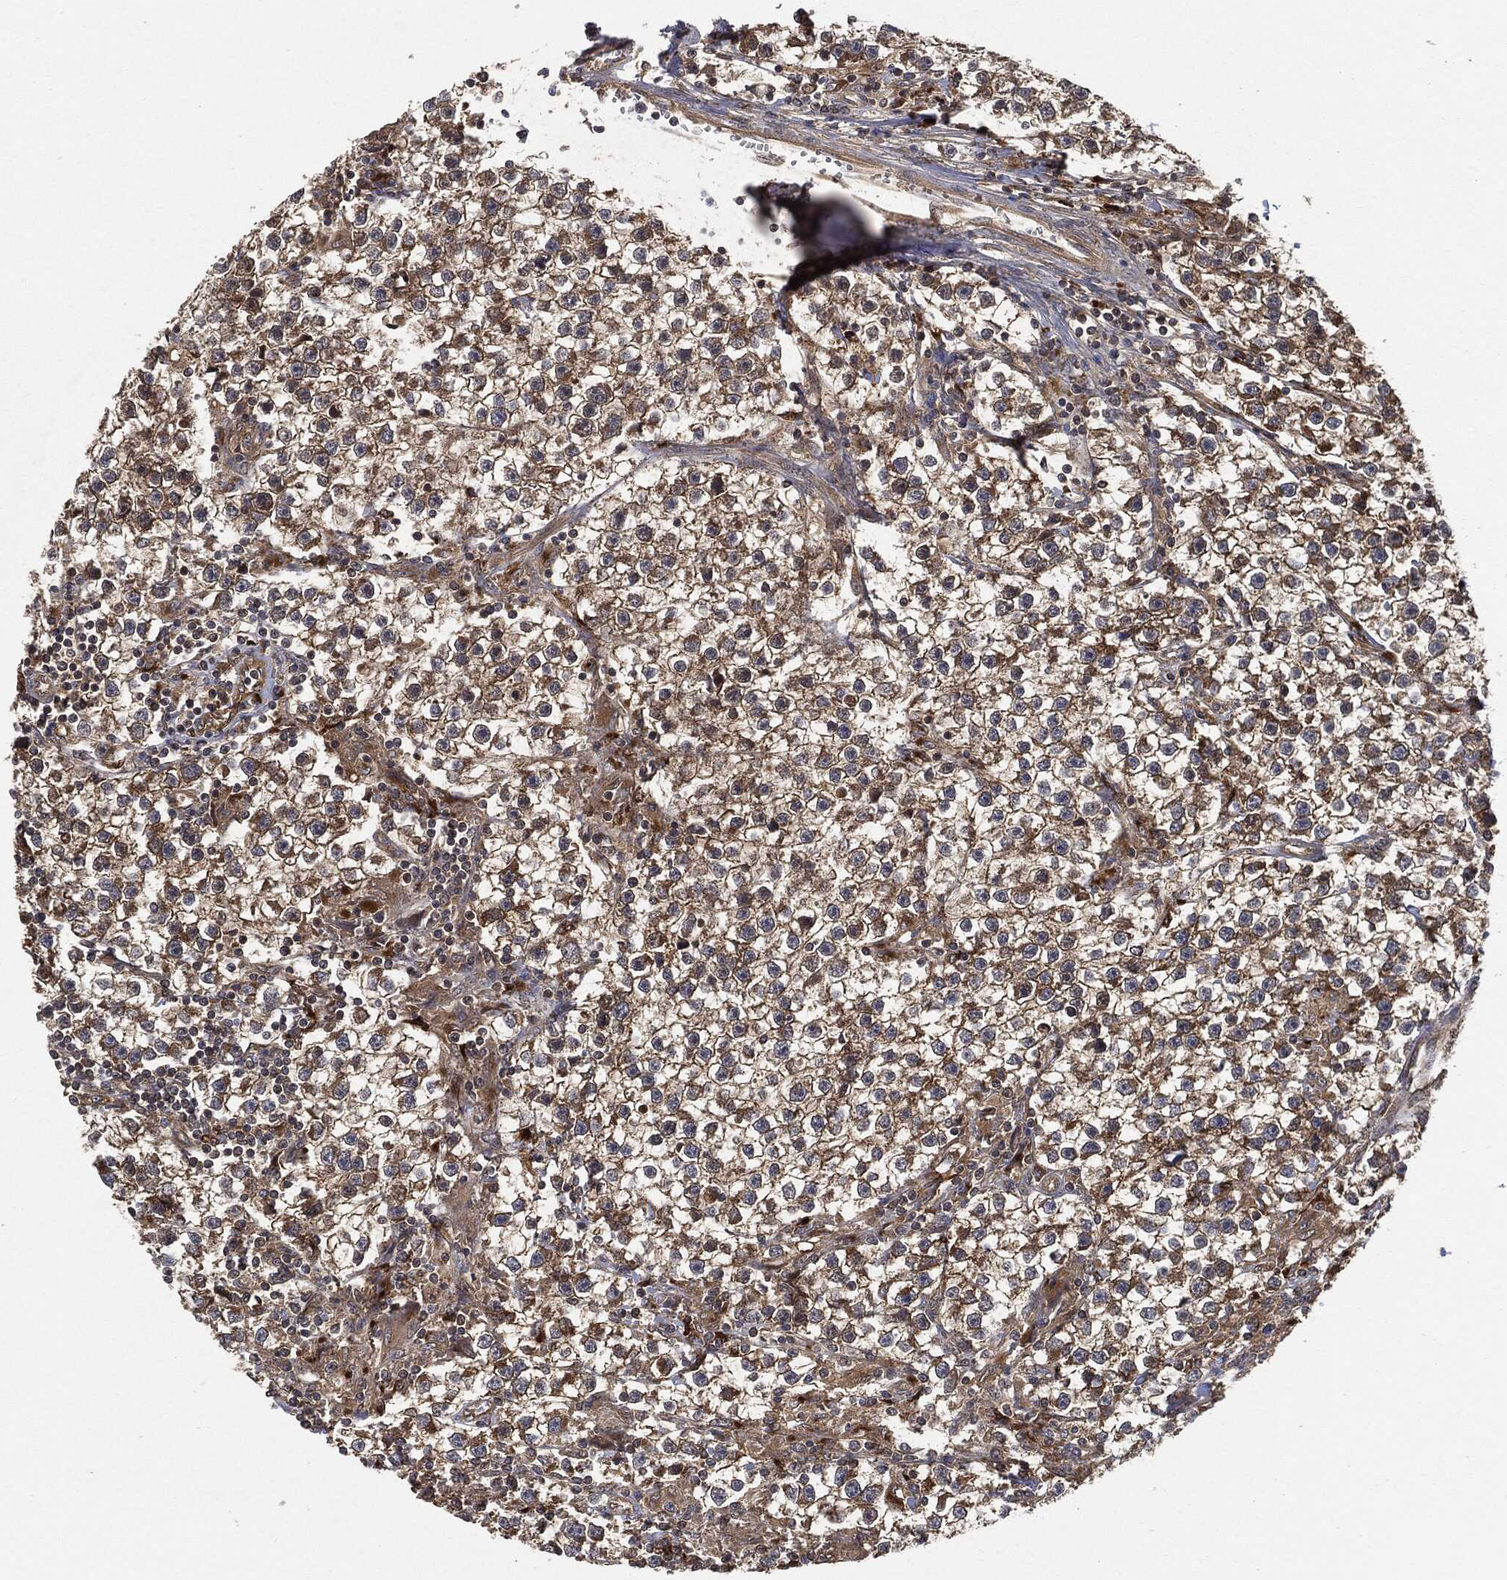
{"staining": {"intensity": "strong", "quantity": ">75%", "location": "cytoplasmic/membranous"}, "tissue": "testis cancer", "cell_type": "Tumor cells", "image_type": "cancer", "snomed": [{"axis": "morphology", "description": "Seminoma, NOS"}, {"axis": "topography", "description": "Testis"}], "caption": "A high amount of strong cytoplasmic/membranous staining is appreciated in about >75% of tumor cells in testis cancer (seminoma) tissue.", "gene": "BRAF", "patient": {"sex": "male", "age": 59}}